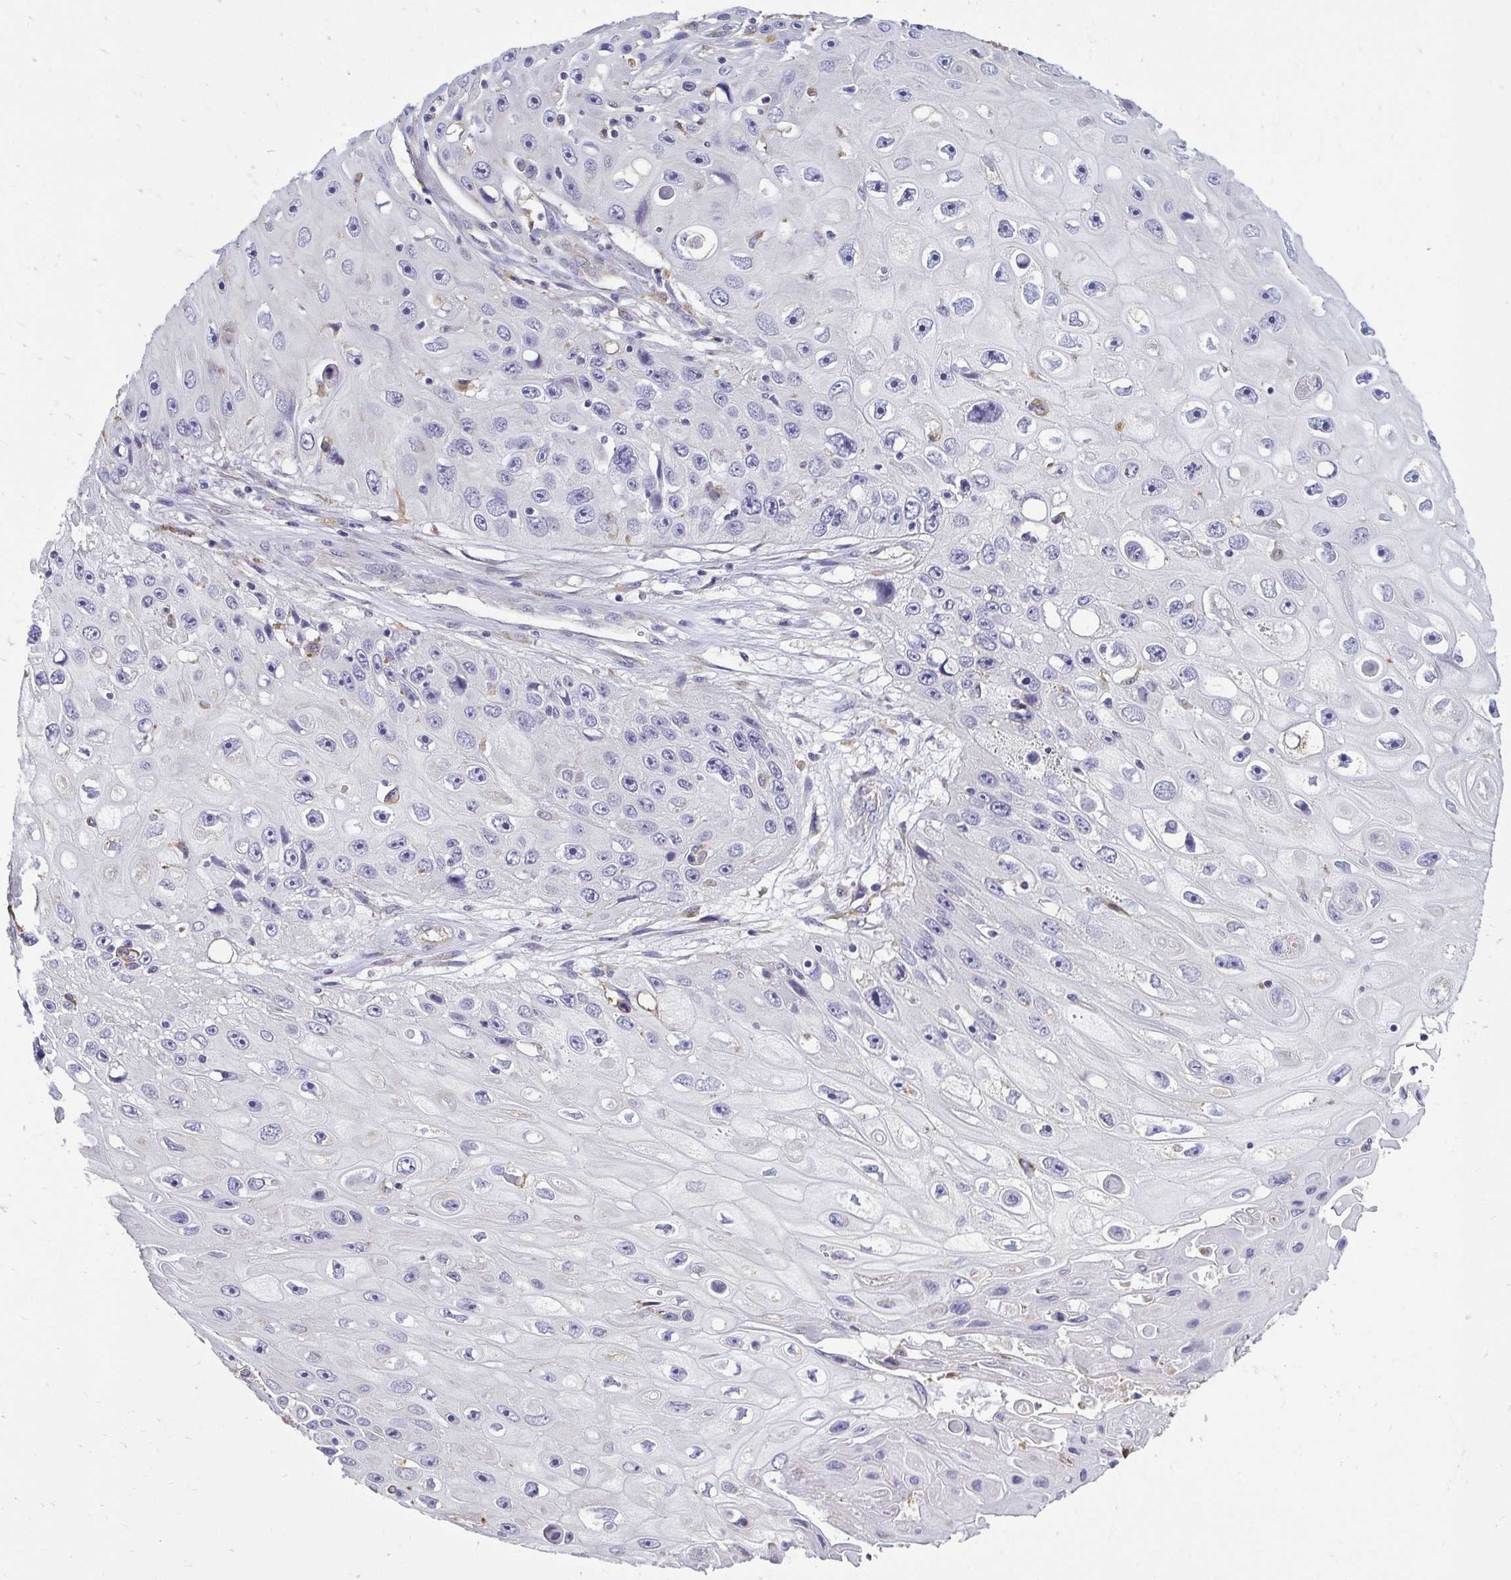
{"staining": {"intensity": "negative", "quantity": "none", "location": "none"}, "tissue": "skin cancer", "cell_type": "Tumor cells", "image_type": "cancer", "snomed": [{"axis": "morphology", "description": "Squamous cell carcinoma, NOS"}, {"axis": "topography", "description": "Skin"}], "caption": "Tumor cells are negative for protein expression in human skin cancer.", "gene": "PDE2A", "patient": {"sex": "male", "age": 82}}